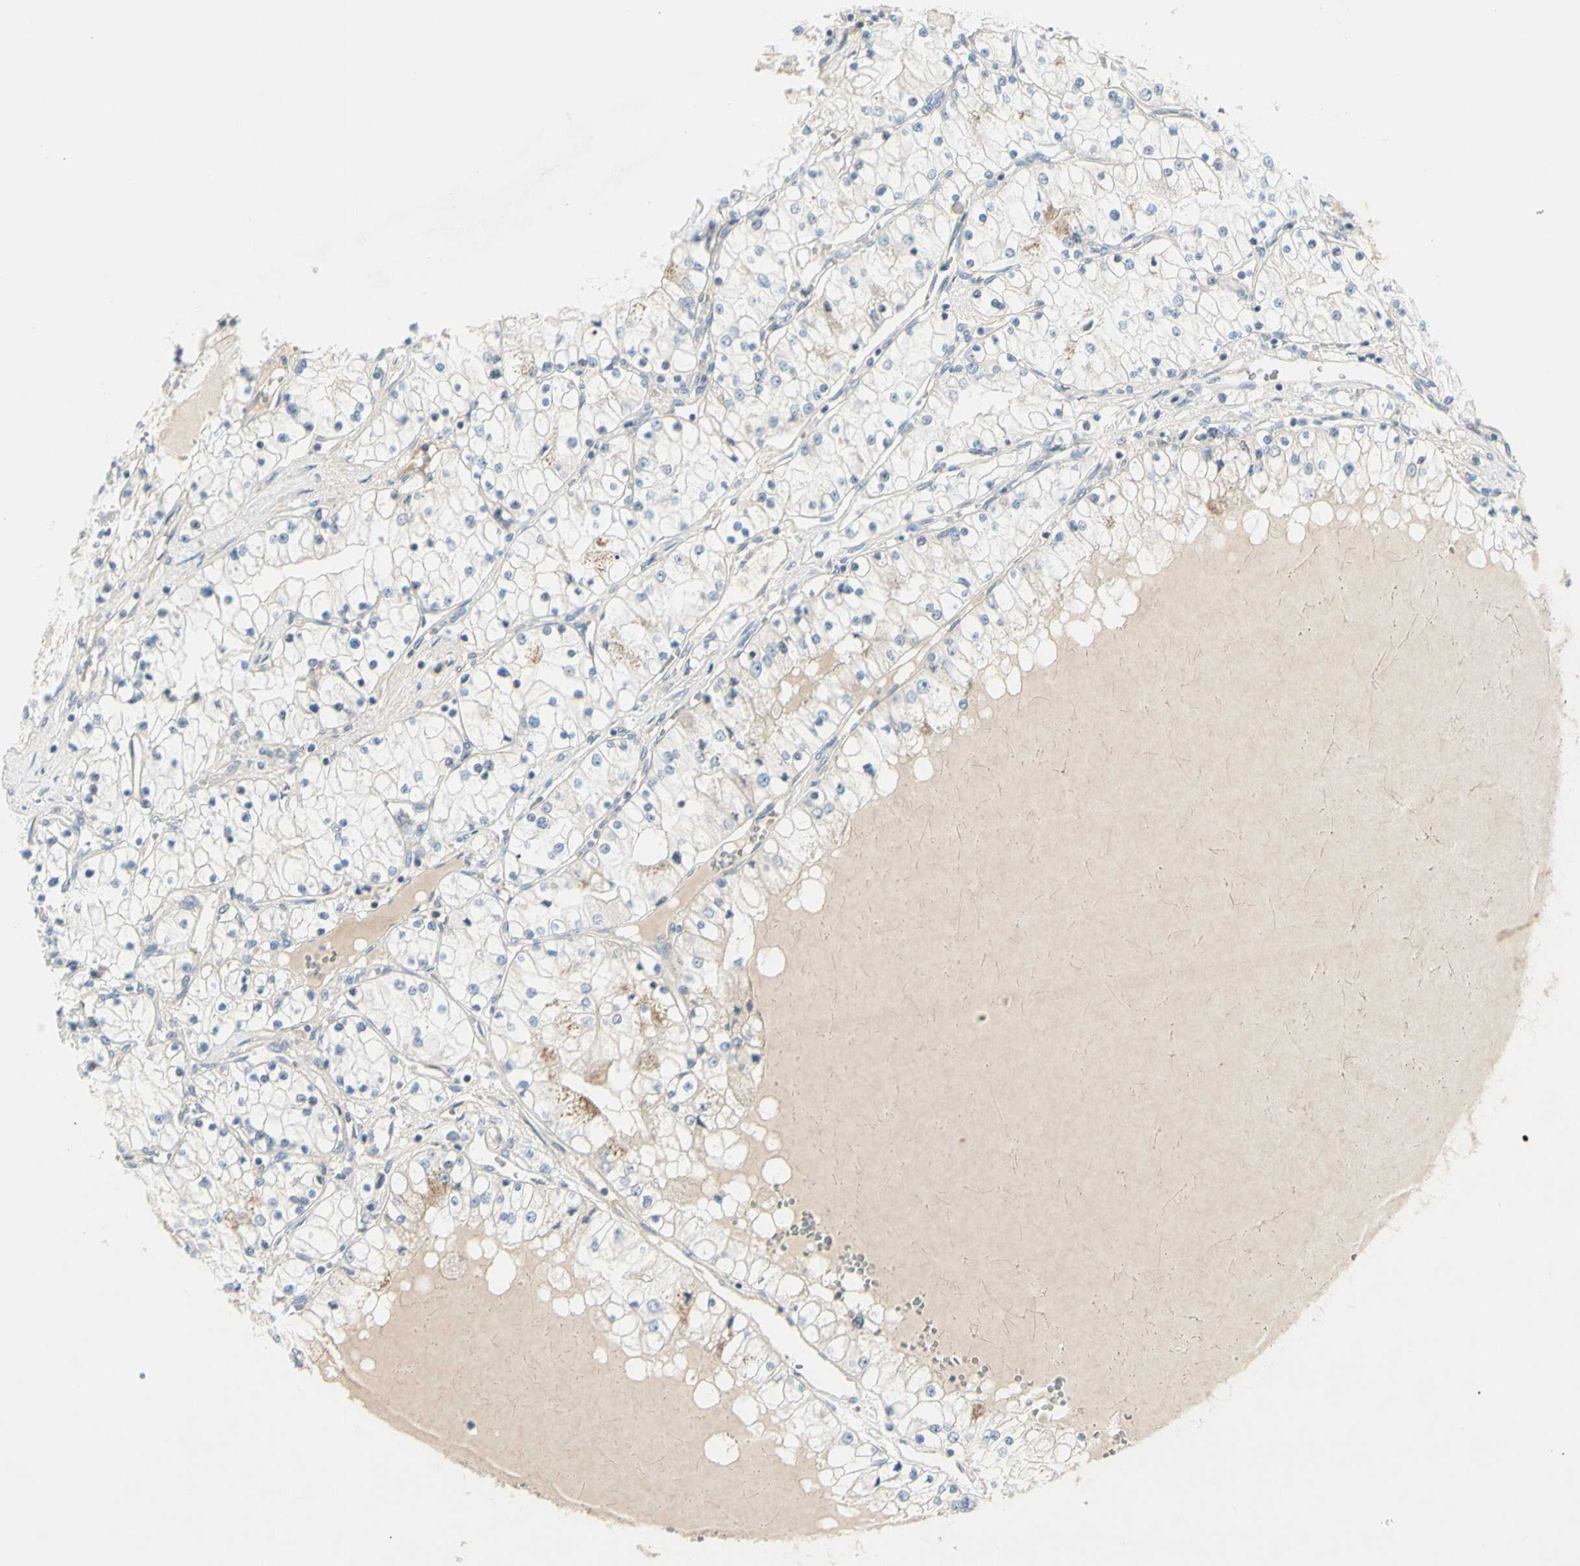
{"staining": {"intensity": "negative", "quantity": "none", "location": "none"}, "tissue": "renal cancer", "cell_type": "Tumor cells", "image_type": "cancer", "snomed": [{"axis": "morphology", "description": "Adenocarcinoma, NOS"}, {"axis": "topography", "description": "Kidney"}], "caption": "There is no significant staining in tumor cells of renal cancer (adenocarcinoma).", "gene": "NFKB2", "patient": {"sex": "male", "age": 68}}